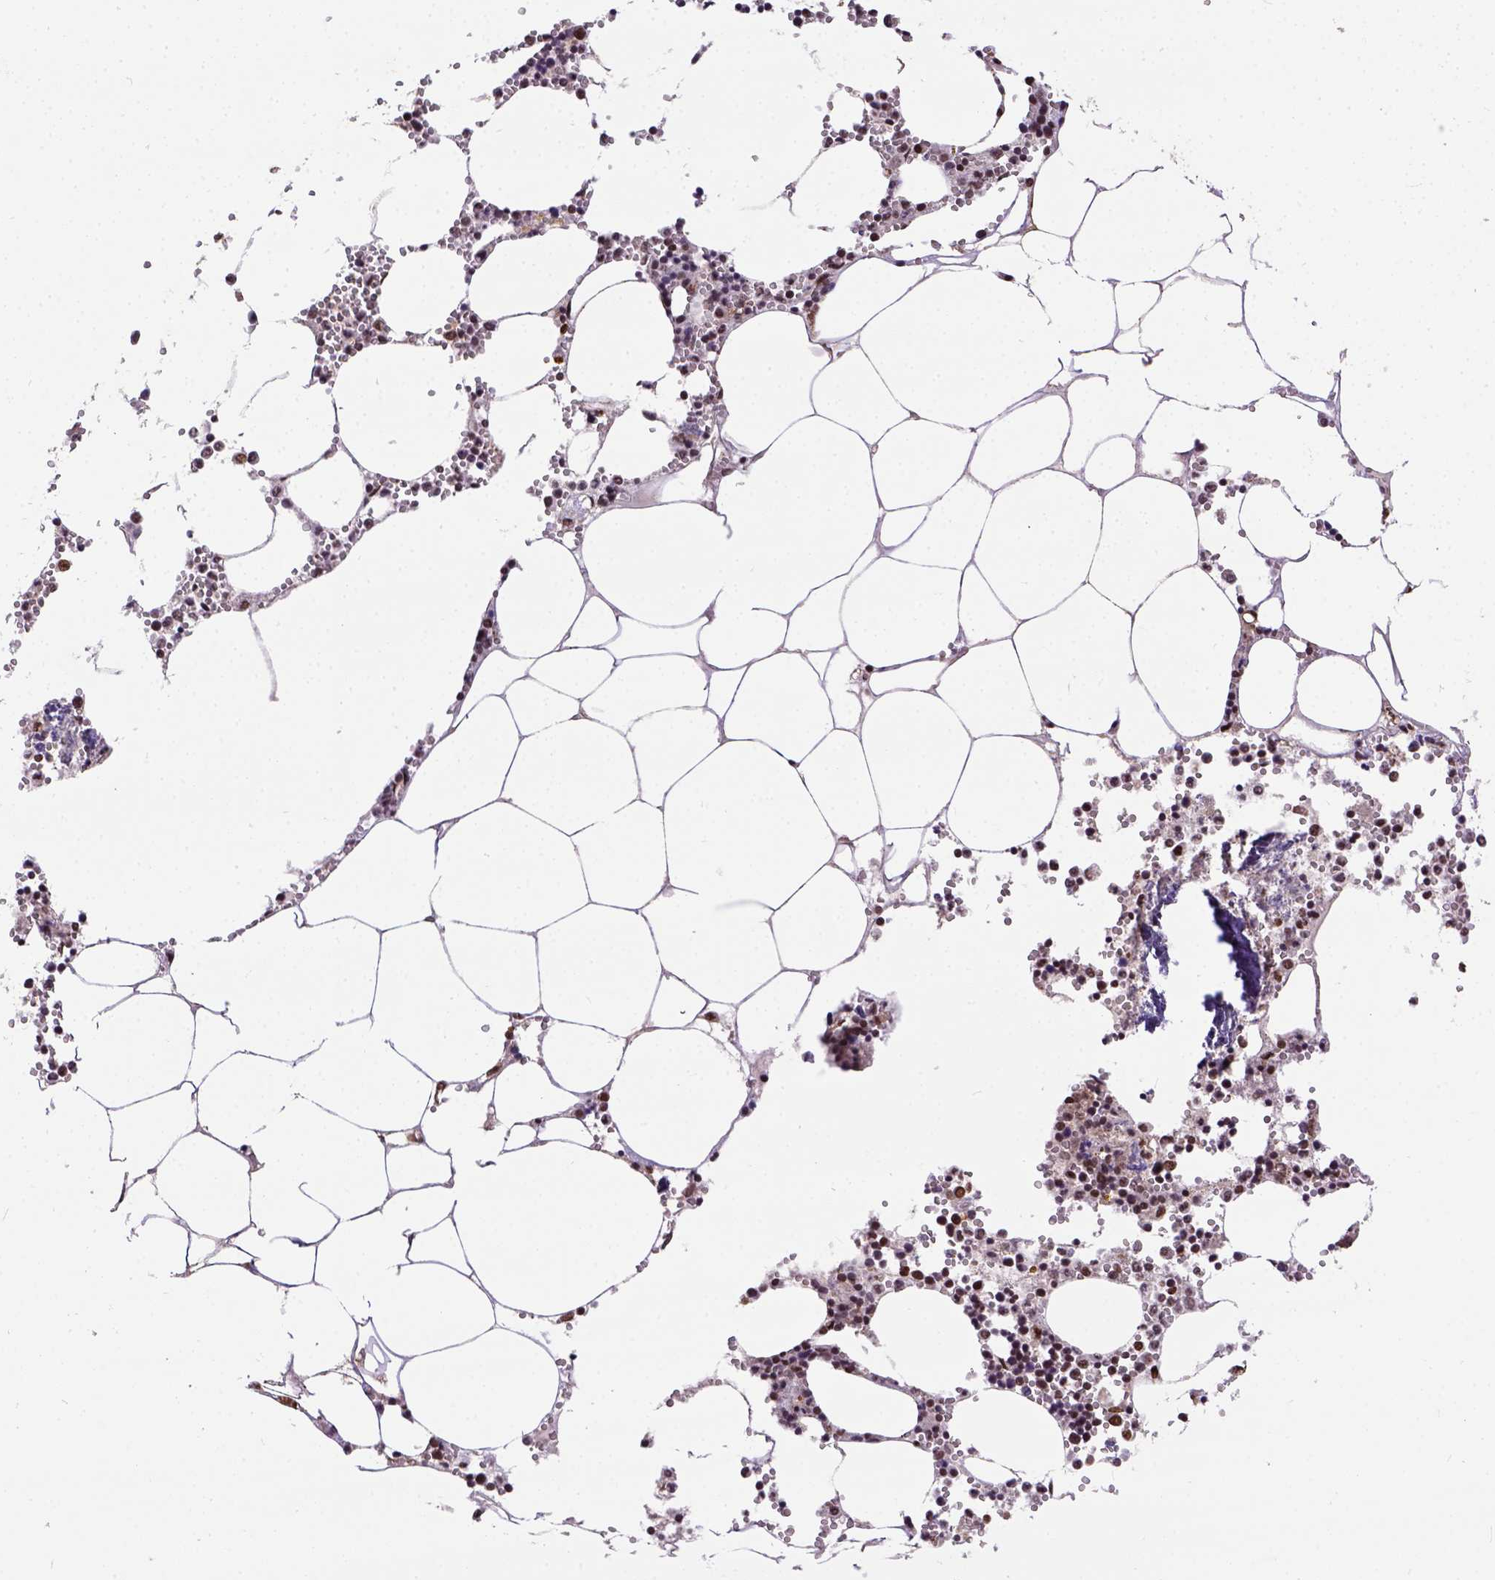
{"staining": {"intensity": "strong", "quantity": ">75%", "location": "nuclear"}, "tissue": "bone marrow", "cell_type": "Hematopoietic cells", "image_type": "normal", "snomed": [{"axis": "morphology", "description": "Normal tissue, NOS"}, {"axis": "topography", "description": "Bone marrow"}], "caption": "Immunohistochemical staining of benign bone marrow reveals strong nuclear protein staining in about >75% of hematopoietic cells. Using DAB (brown) and hematoxylin (blue) stains, captured at high magnification using brightfield microscopy.", "gene": "NACC1", "patient": {"sex": "male", "age": 54}}